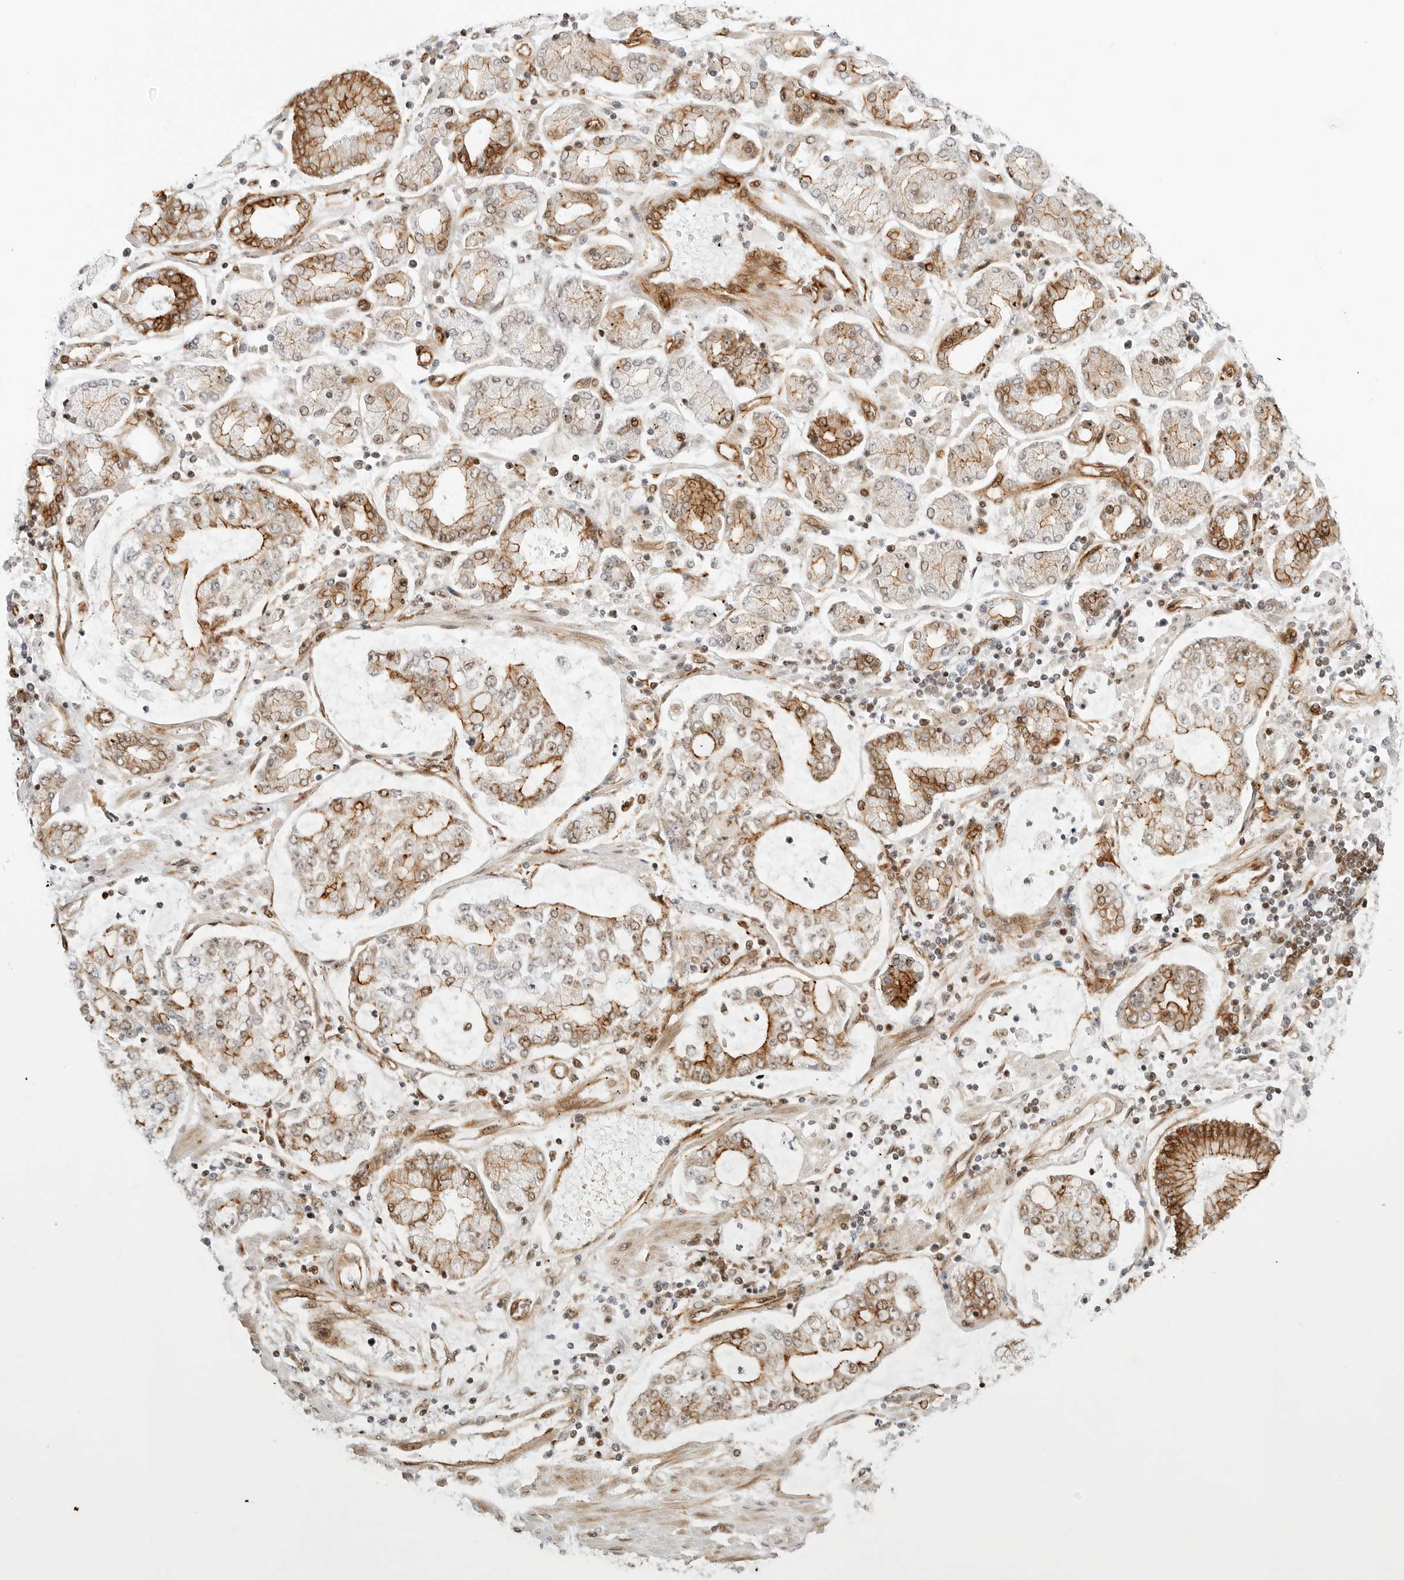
{"staining": {"intensity": "strong", "quantity": "25%-75%", "location": "cytoplasmic/membranous"}, "tissue": "stomach cancer", "cell_type": "Tumor cells", "image_type": "cancer", "snomed": [{"axis": "morphology", "description": "Adenocarcinoma, NOS"}, {"axis": "topography", "description": "Stomach"}], "caption": "Stomach cancer (adenocarcinoma) was stained to show a protein in brown. There is high levels of strong cytoplasmic/membranous expression in approximately 25%-75% of tumor cells. (IHC, brightfield microscopy, high magnification).", "gene": "ZNF613", "patient": {"sex": "male", "age": 76}}